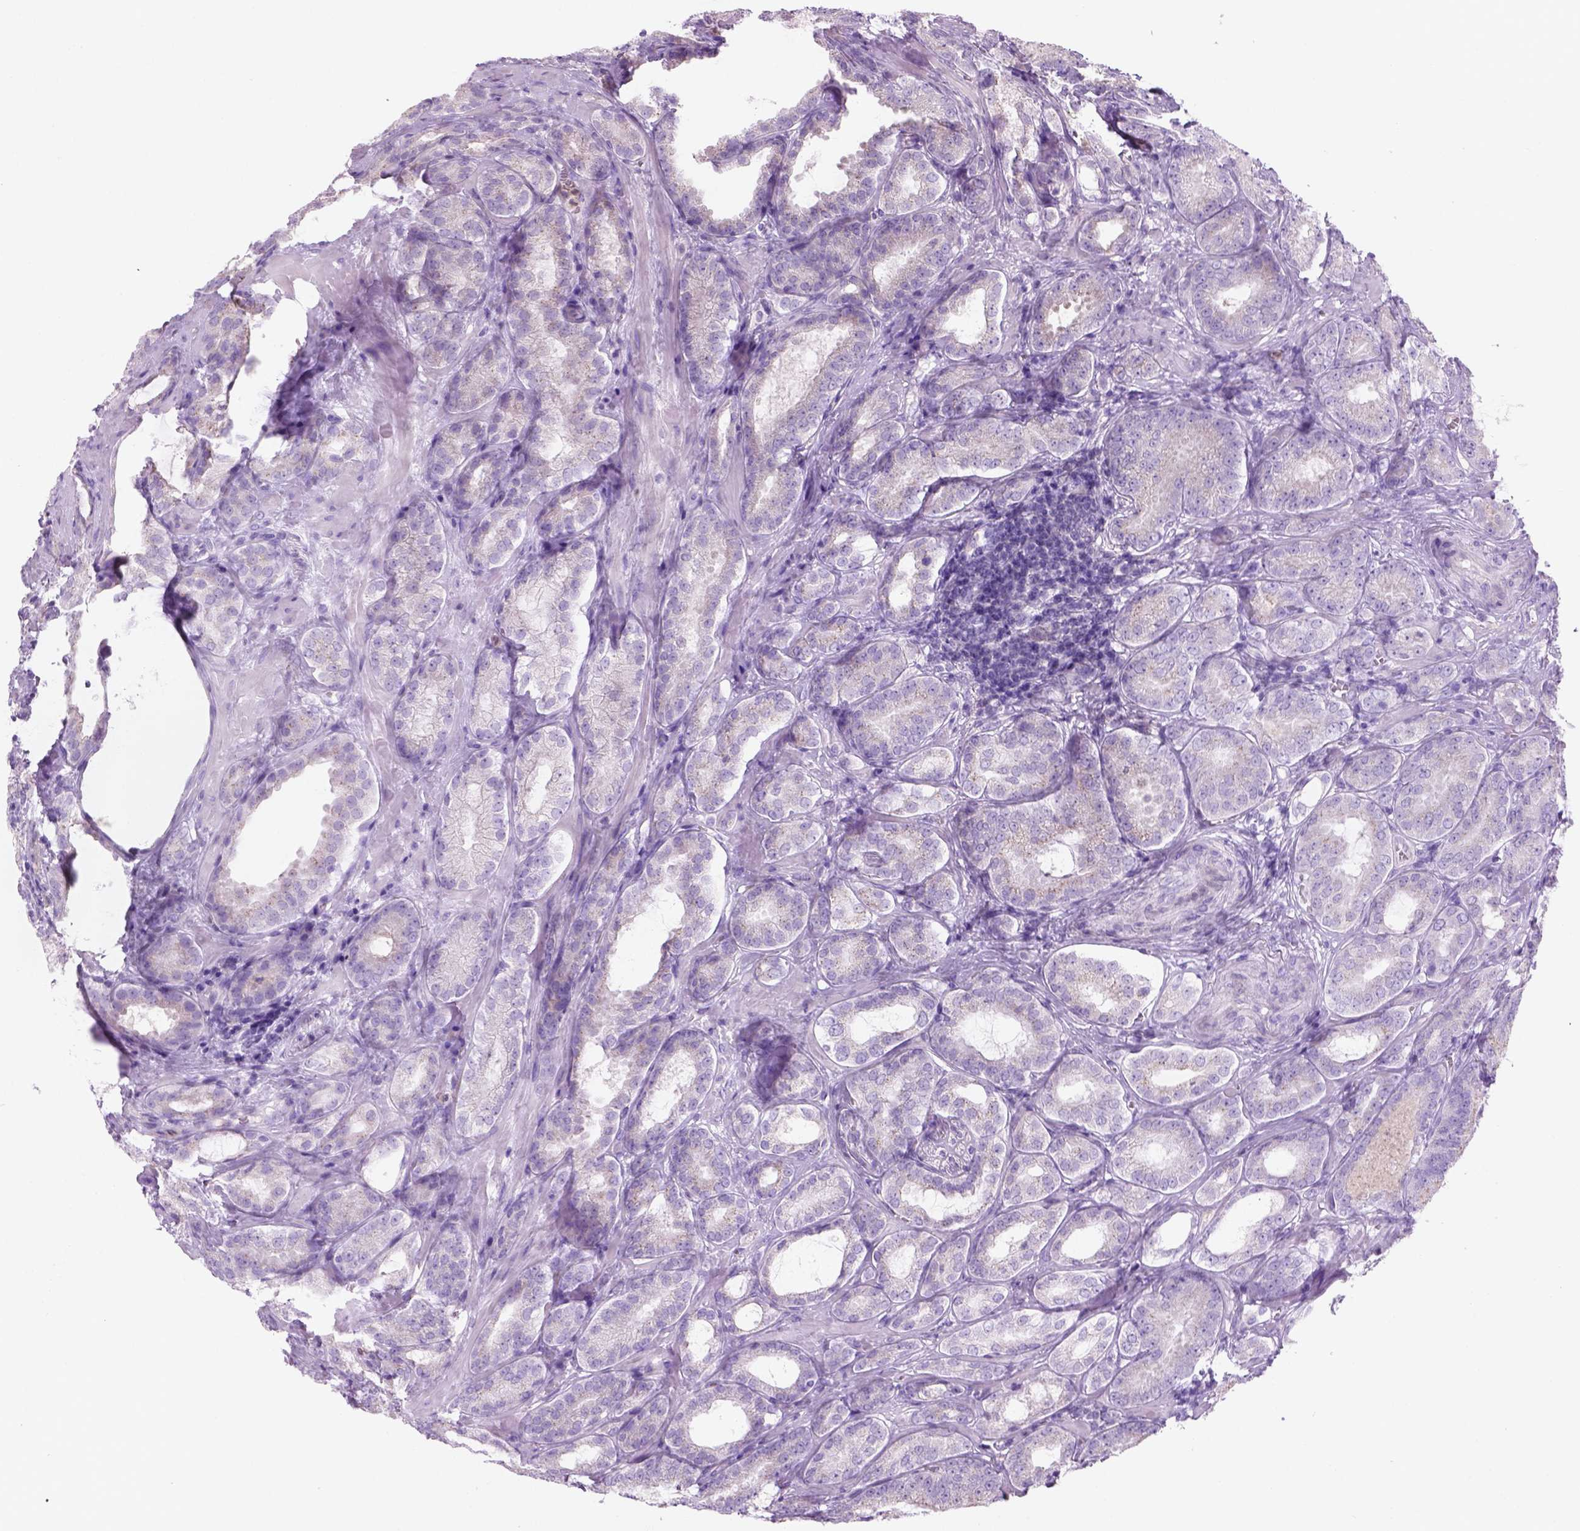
{"staining": {"intensity": "negative", "quantity": "none", "location": "none"}, "tissue": "prostate cancer", "cell_type": "Tumor cells", "image_type": "cancer", "snomed": [{"axis": "morphology", "description": "Adenocarcinoma, High grade"}, {"axis": "topography", "description": "Prostate"}], "caption": "IHC histopathology image of neoplastic tissue: prostate high-grade adenocarcinoma stained with DAB (3,3'-diaminobenzidine) exhibits no significant protein positivity in tumor cells.", "gene": "CD84", "patient": {"sex": "male", "age": 64}}